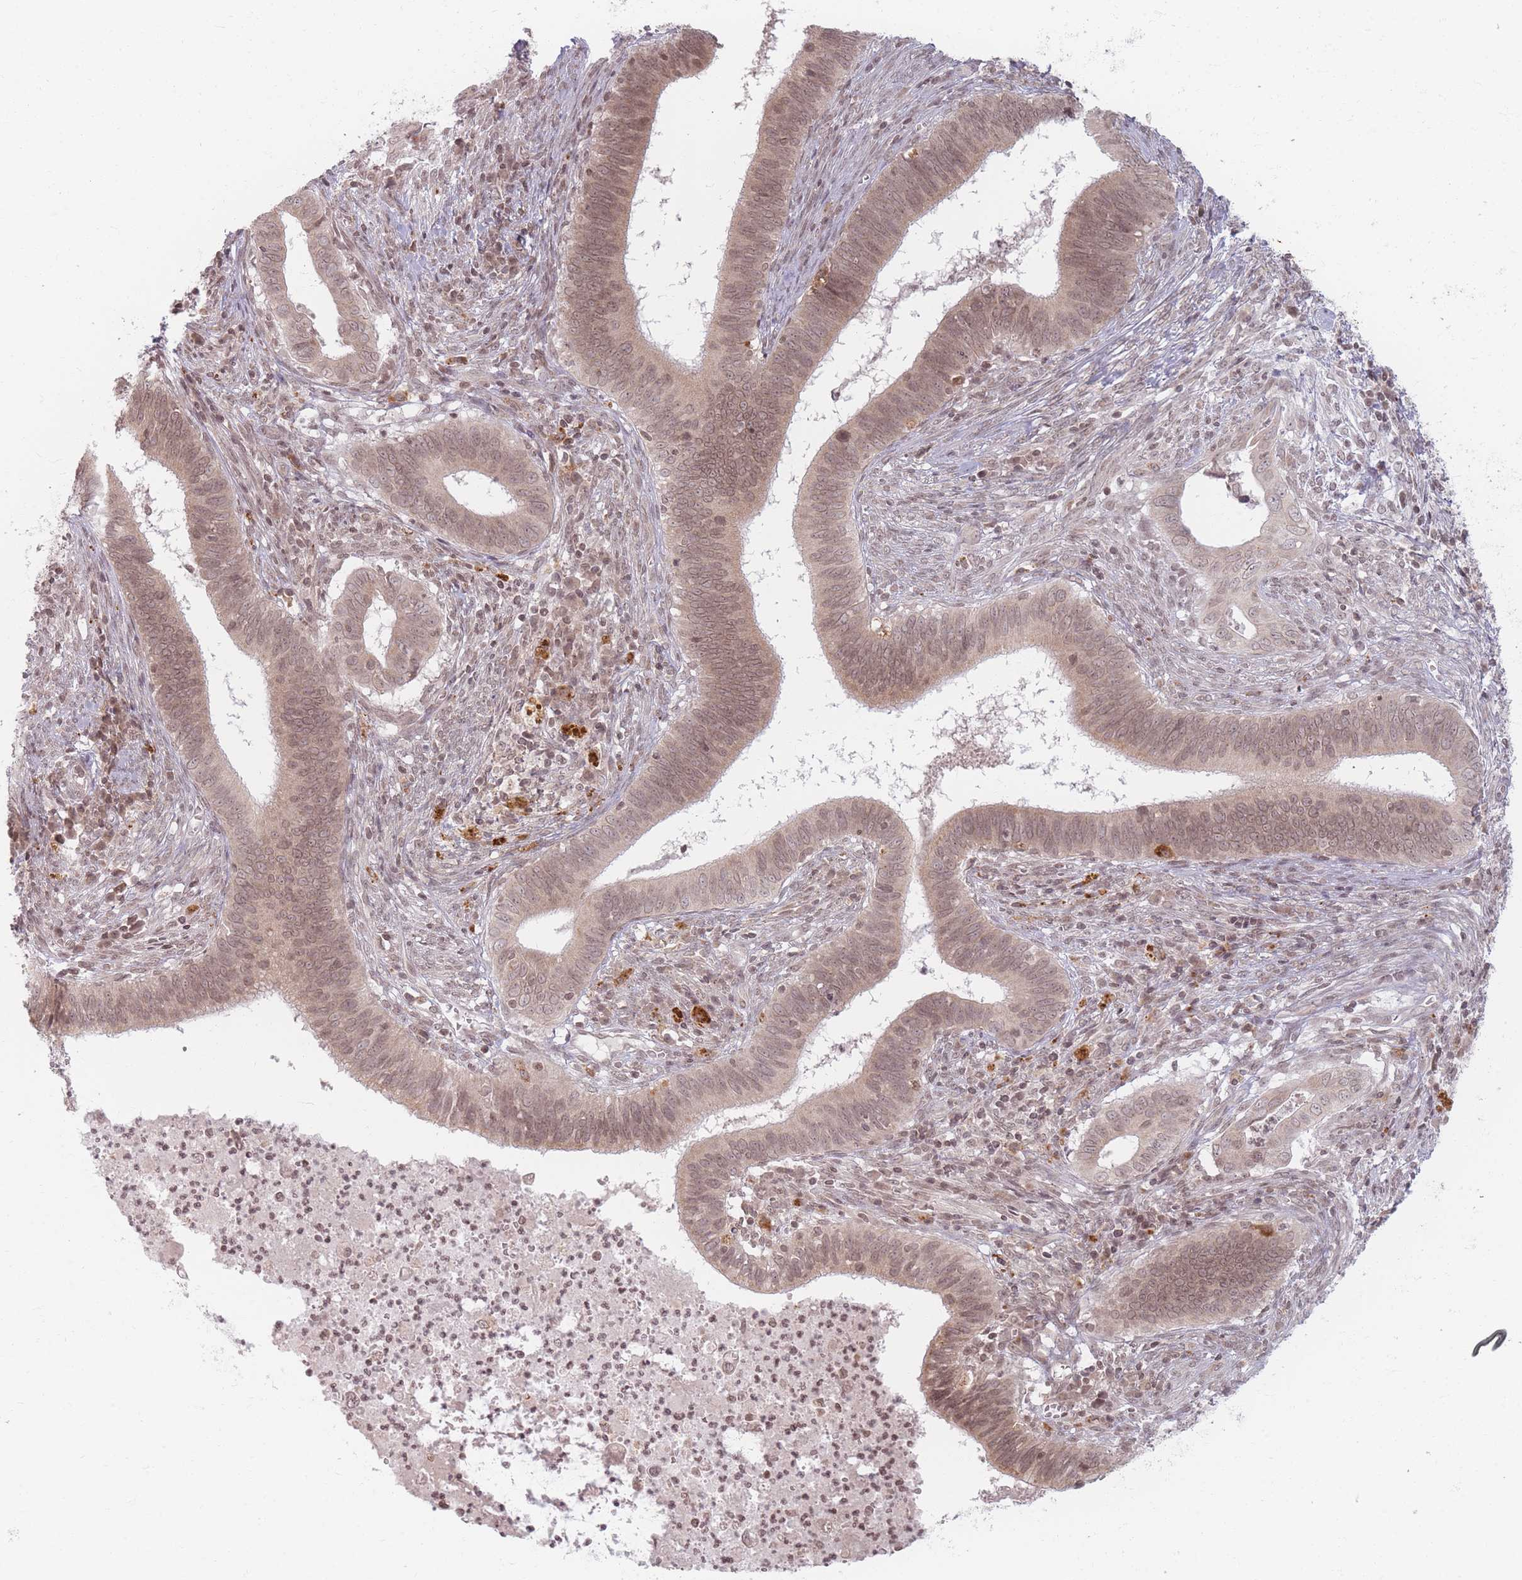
{"staining": {"intensity": "weak", "quantity": ">75%", "location": "cytoplasmic/membranous,nuclear"}, "tissue": "cervical cancer", "cell_type": "Tumor cells", "image_type": "cancer", "snomed": [{"axis": "morphology", "description": "Adenocarcinoma, NOS"}, {"axis": "topography", "description": "Cervix"}], "caption": "Protein analysis of cervical cancer (adenocarcinoma) tissue reveals weak cytoplasmic/membranous and nuclear staining in about >75% of tumor cells.", "gene": "SPATA45", "patient": {"sex": "female", "age": 42}}